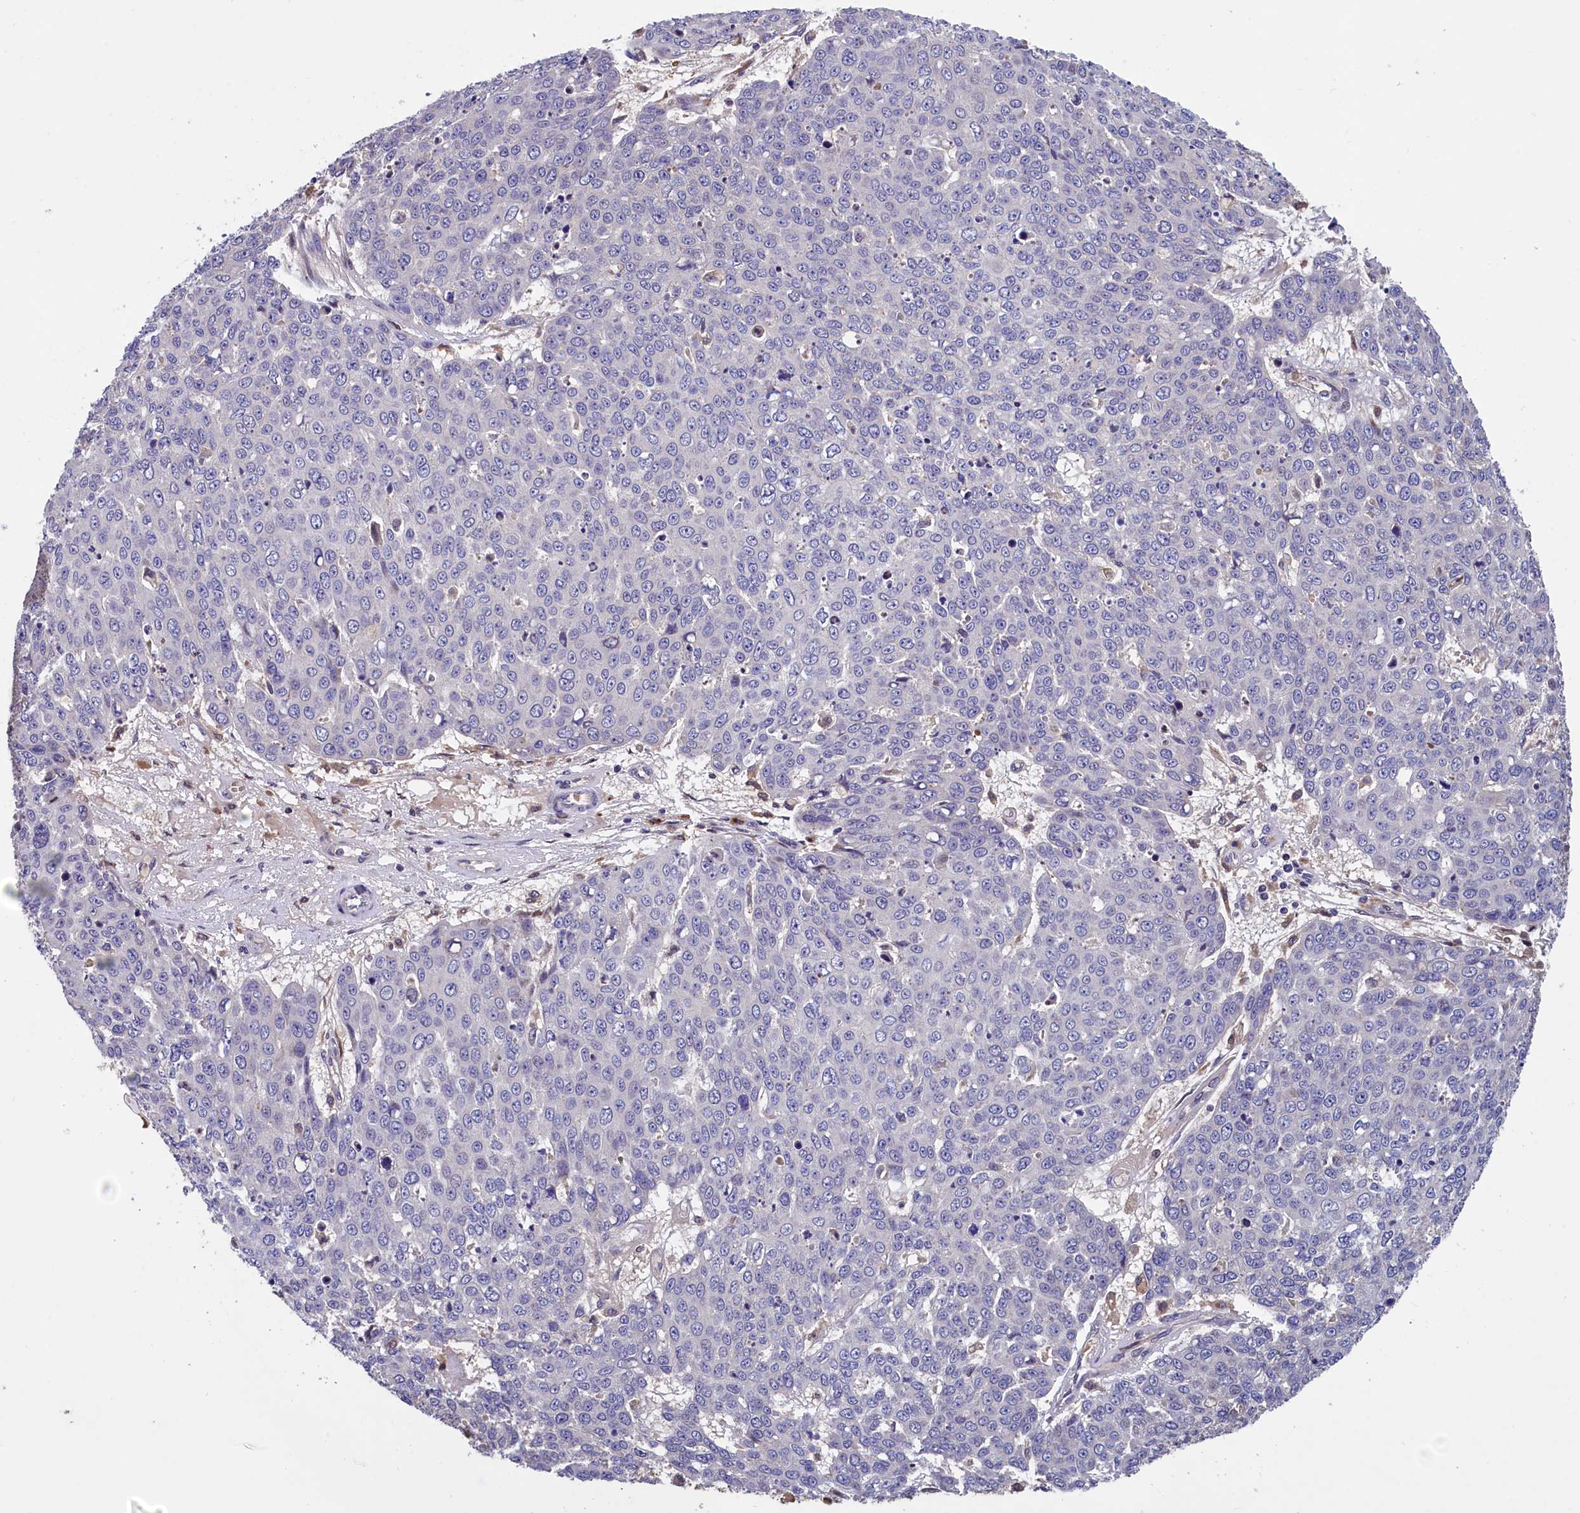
{"staining": {"intensity": "negative", "quantity": "none", "location": "none"}, "tissue": "skin cancer", "cell_type": "Tumor cells", "image_type": "cancer", "snomed": [{"axis": "morphology", "description": "Normal tissue, NOS"}, {"axis": "morphology", "description": "Squamous cell carcinoma, NOS"}, {"axis": "topography", "description": "Skin"}], "caption": "Tumor cells show no significant expression in skin squamous cell carcinoma.", "gene": "NAIP", "patient": {"sex": "male", "age": 72}}